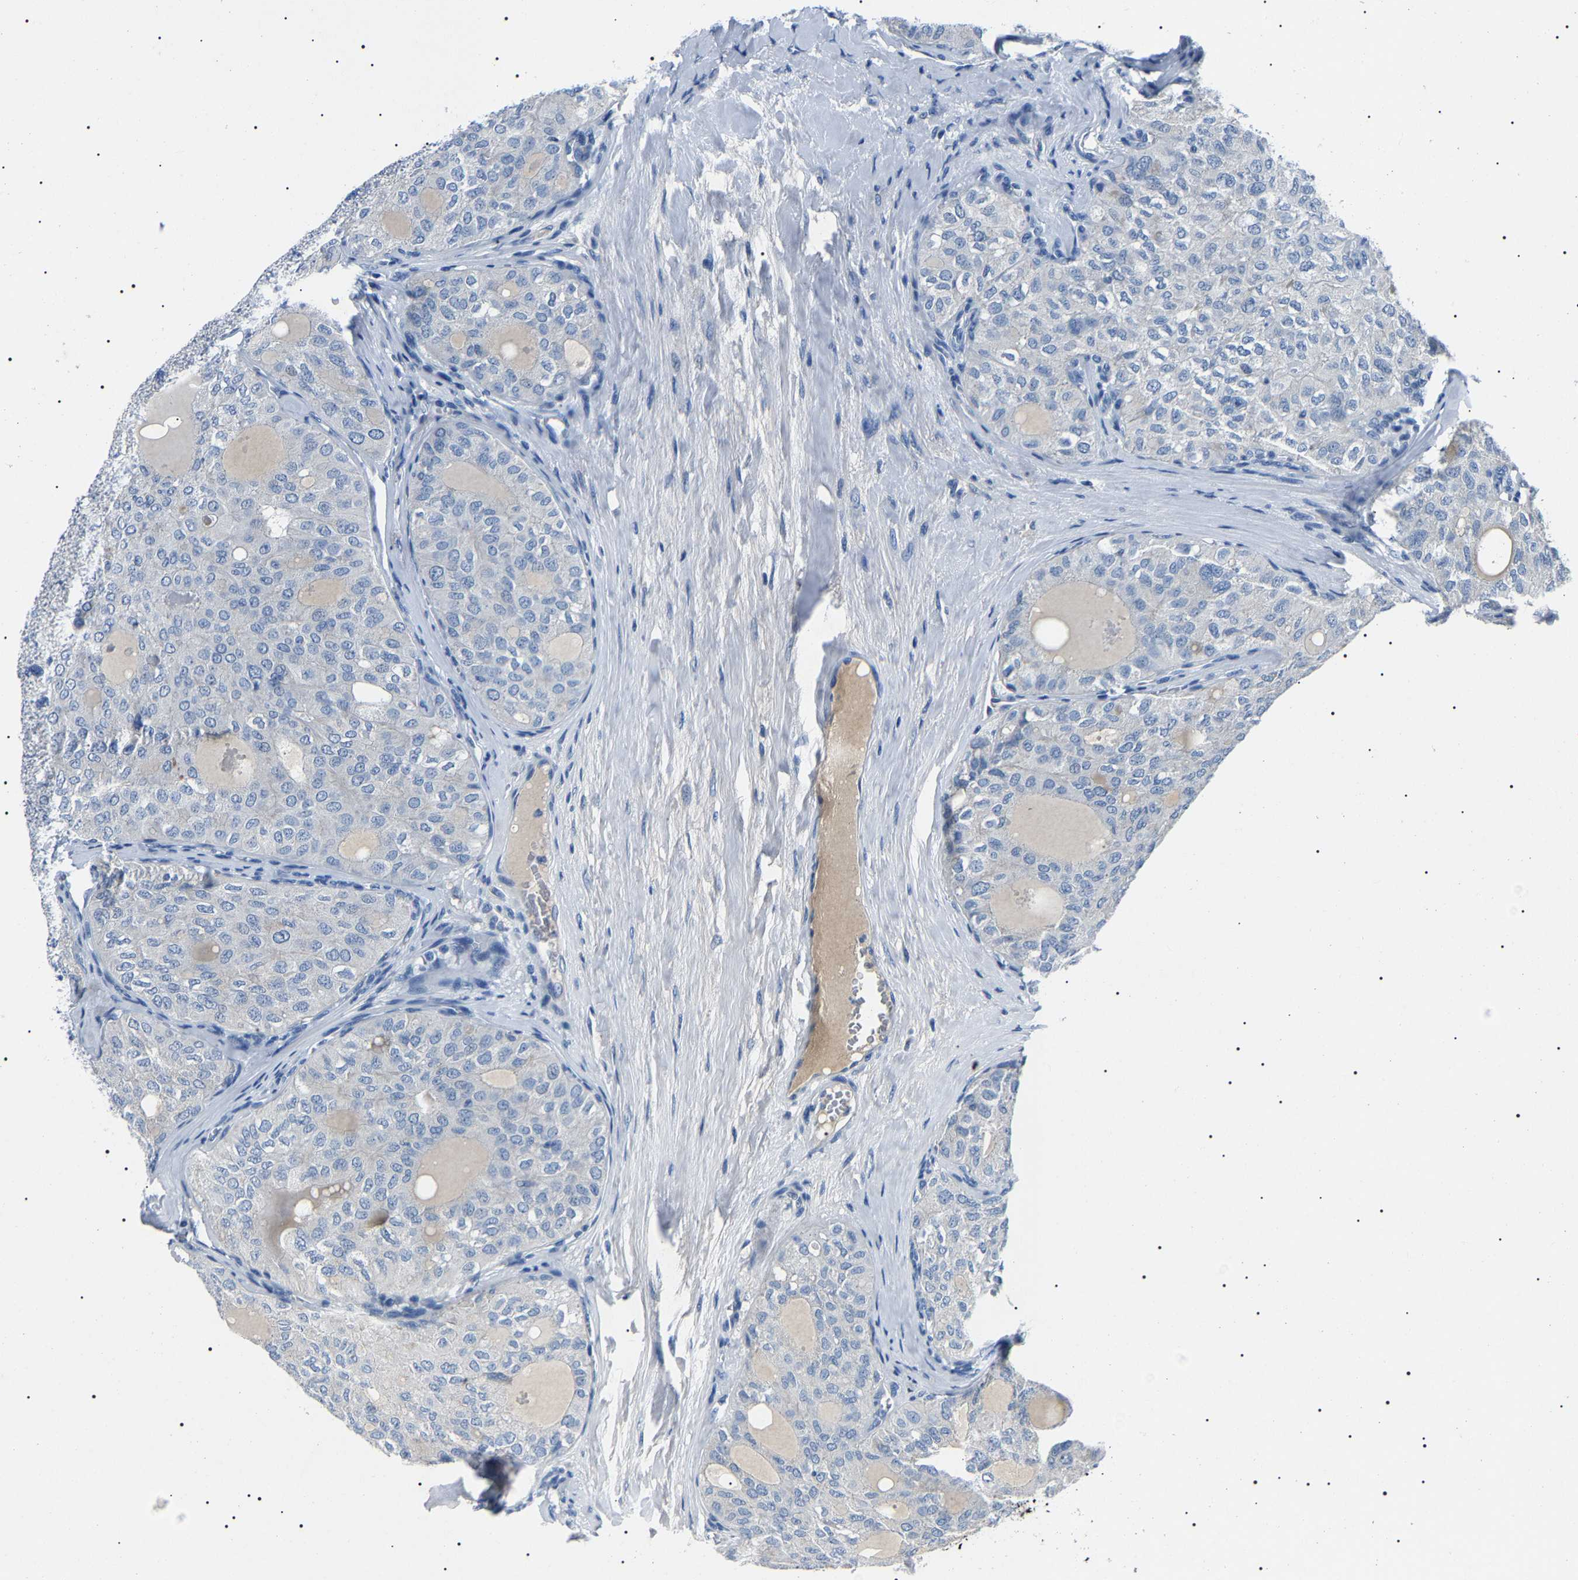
{"staining": {"intensity": "negative", "quantity": "none", "location": "none"}, "tissue": "thyroid cancer", "cell_type": "Tumor cells", "image_type": "cancer", "snomed": [{"axis": "morphology", "description": "Follicular adenoma carcinoma, NOS"}, {"axis": "topography", "description": "Thyroid gland"}], "caption": "Immunohistochemistry photomicrograph of human follicular adenoma carcinoma (thyroid) stained for a protein (brown), which exhibits no positivity in tumor cells. (DAB IHC, high magnification).", "gene": "KLK15", "patient": {"sex": "male", "age": 75}}